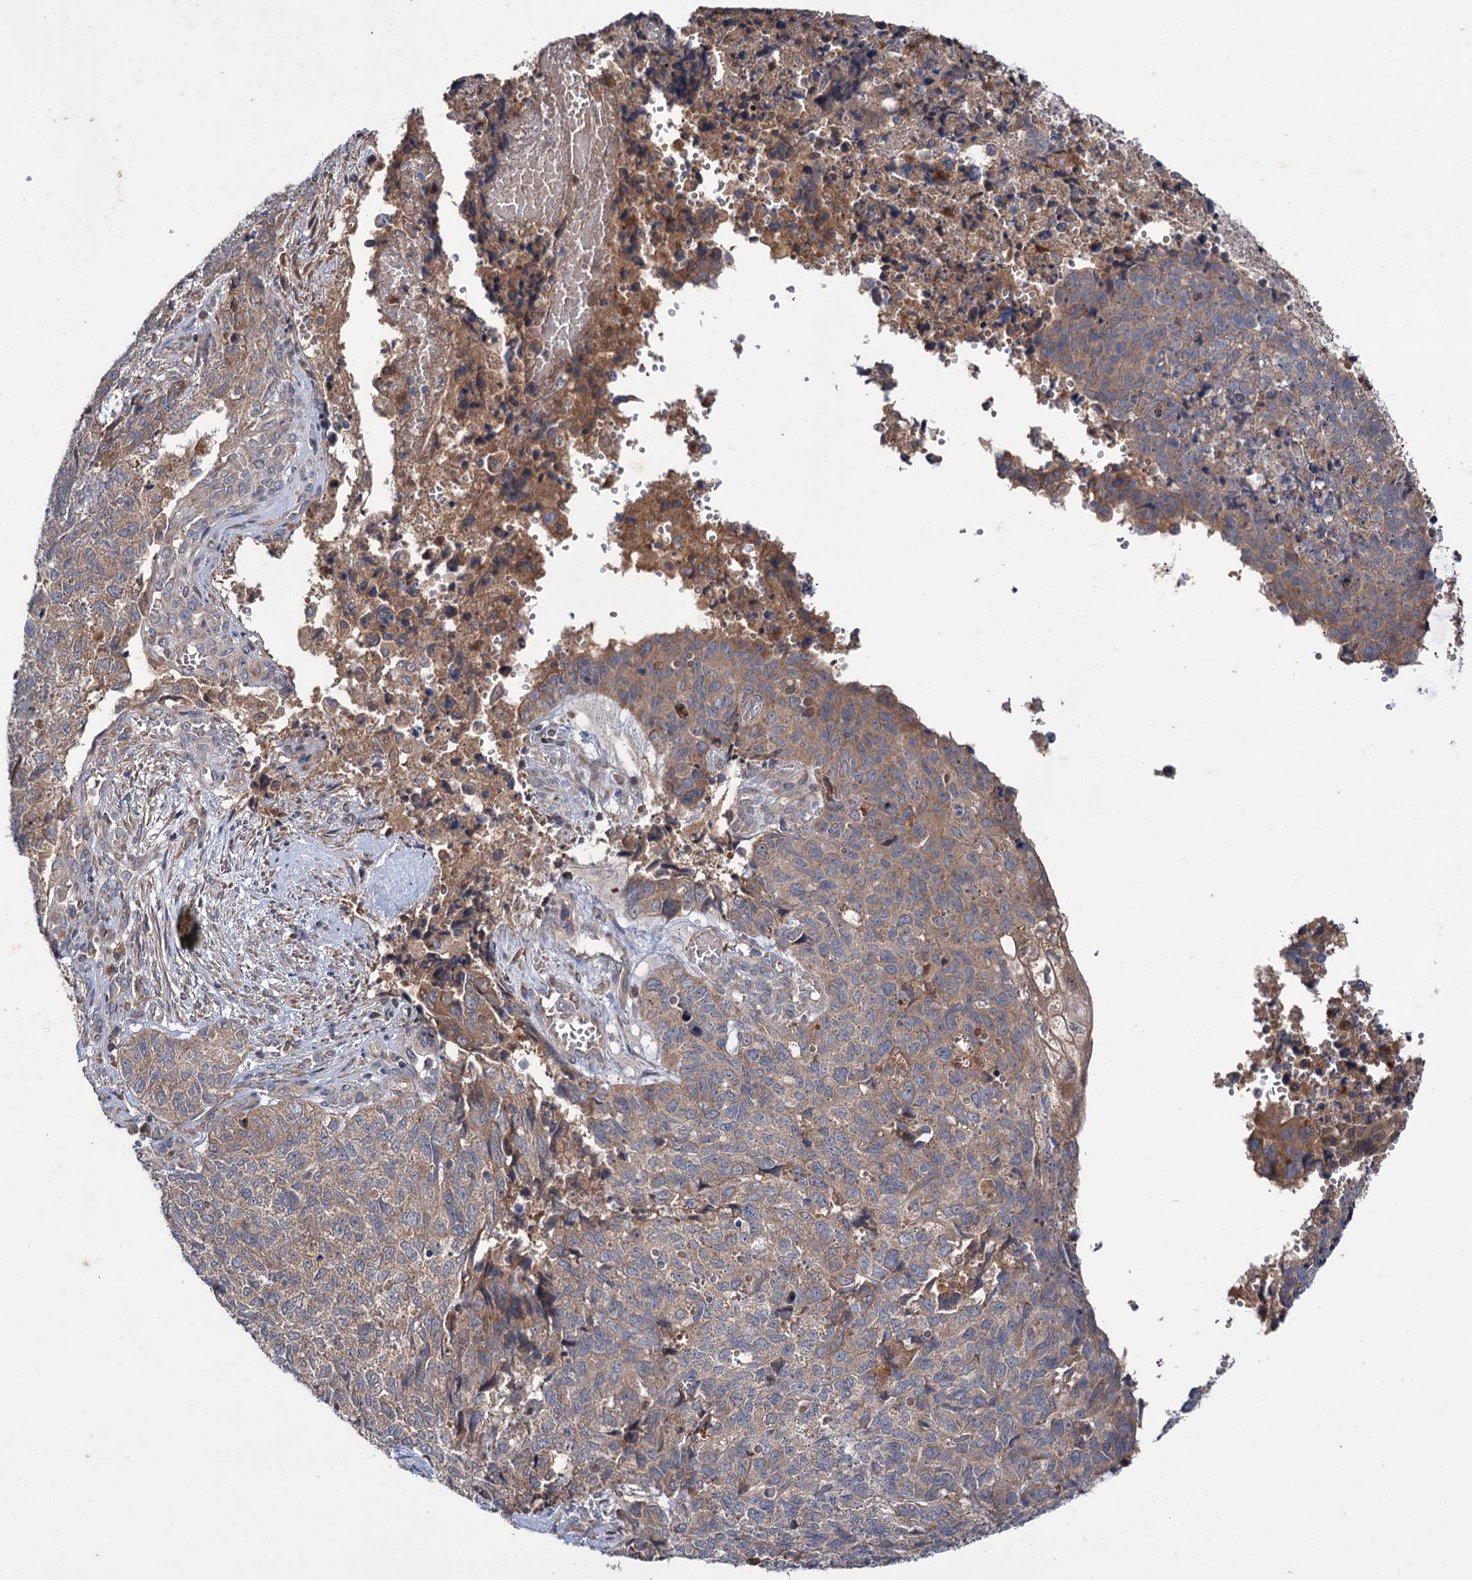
{"staining": {"intensity": "moderate", "quantity": "<25%", "location": "cytoplasmic/membranous"}, "tissue": "cervical cancer", "cell_type": "Tumor cells", "image_type": "cancer", "snomed": [{"axis": "morphology", "description": "Squamous cell carcinoma, NOS"}, {"axis": "topography", "description": "Cervix"}], "caption": "This image exhibits immunohistochemistry (IHC) staining of human cervical cancer, with low moderate cytoplasmic/membranous positivity in approximately <25% of tumor cells.", "gene": "PTPN3", "patient": {"sex": "female", "age": 63}}